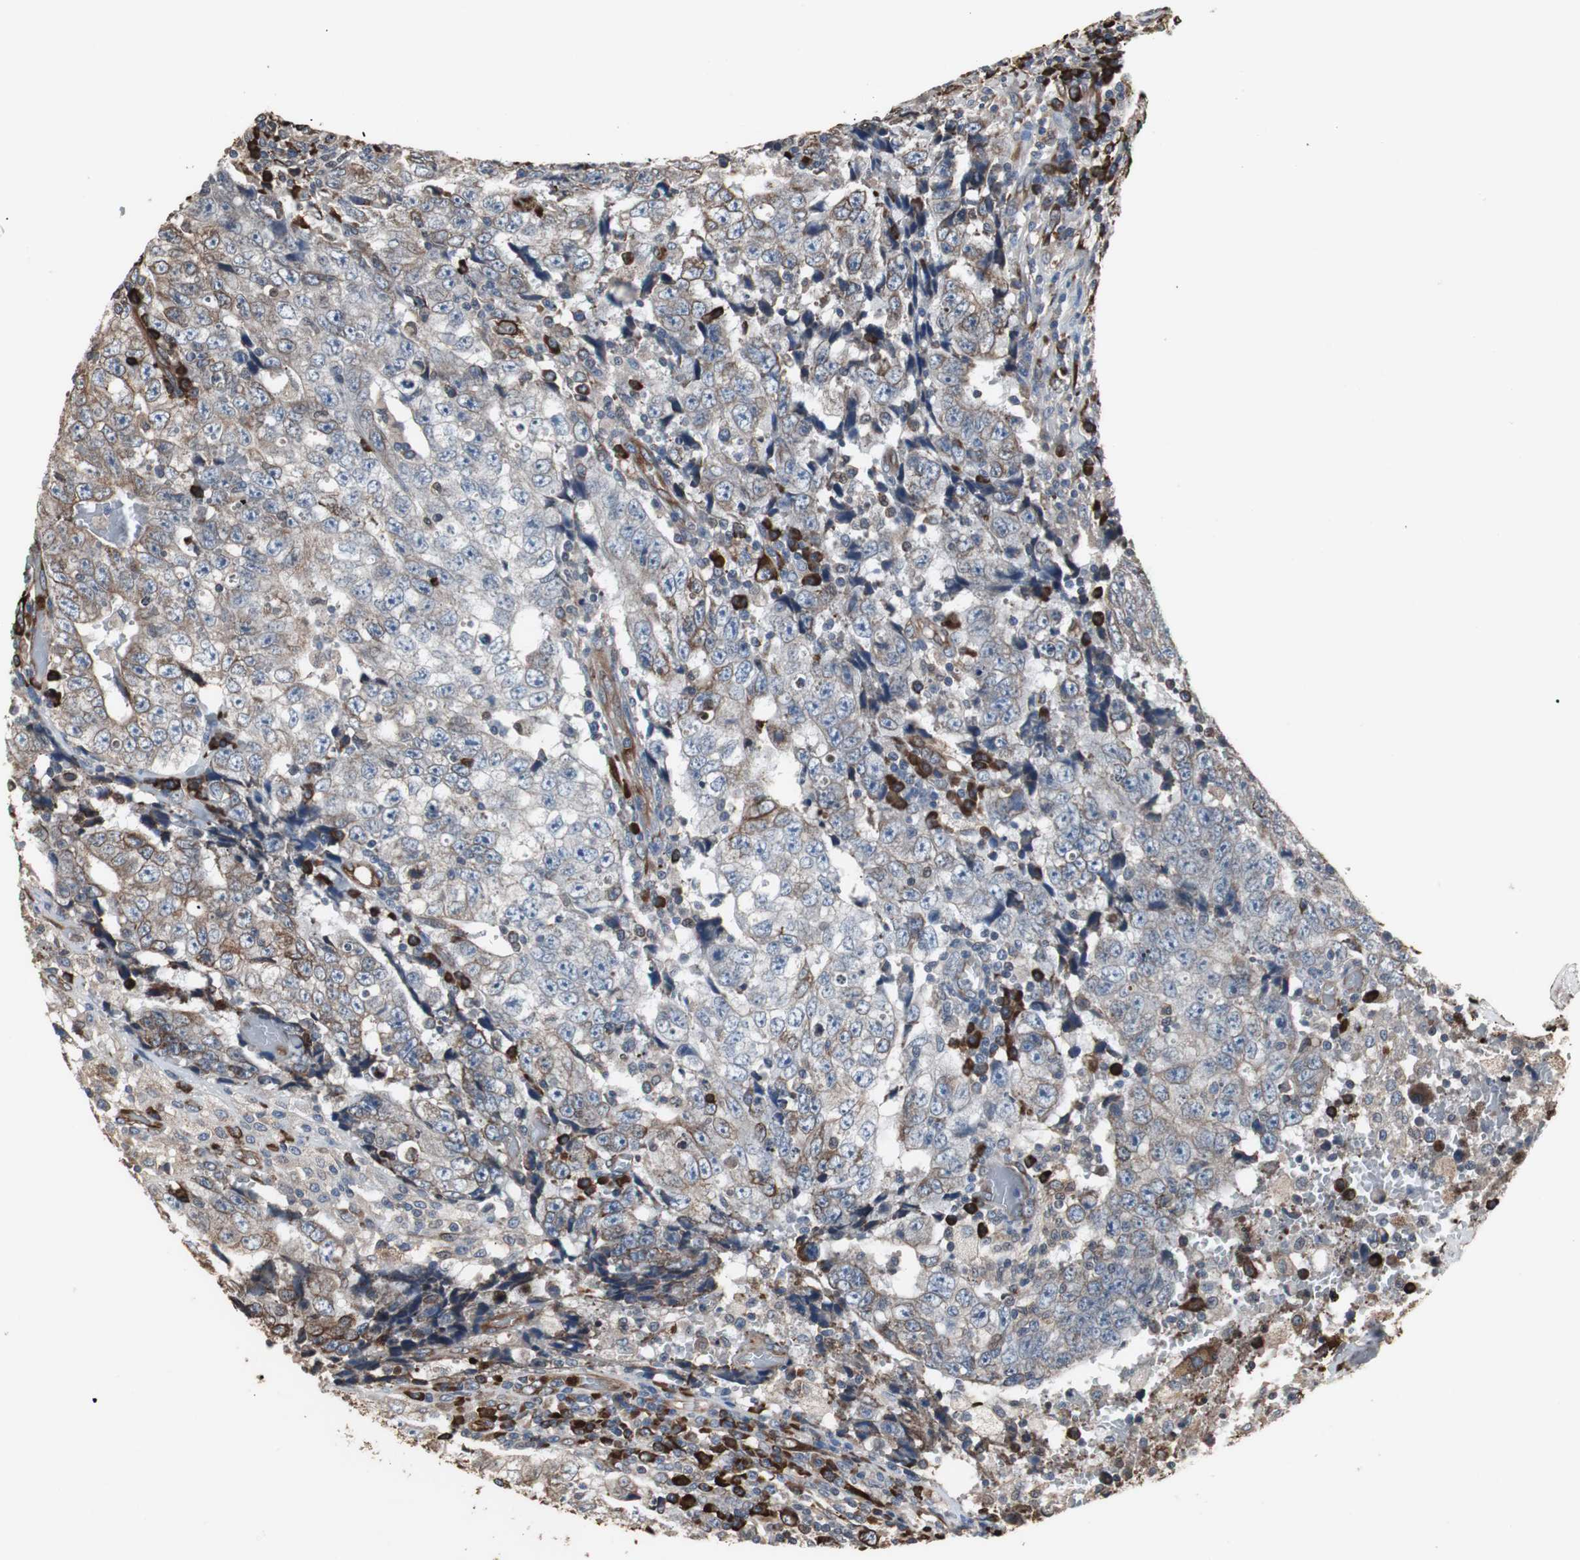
{"staining": {"intensity": "weak", "quantity": ">75%", "location": "cytoplasmic/membranous"}, "tissue": "testis cancer", "cell_type": "Tumor cells", "image_type": "cancer", "snomed": [{"axis": "morphology", "description": "Necrosis, NOS"}, {"axis": "morphology", "description": "Carcinoma, Embryonal, NOS"}, {"axis": "topography", "description": "Testis"}], "caption": "An image of testis cancer stained for a protein shows weak cytoplasmic/membranous brown staining in tumor cells.", "gene": "CALU", "patient": {"sex": "male", "age": 19}}